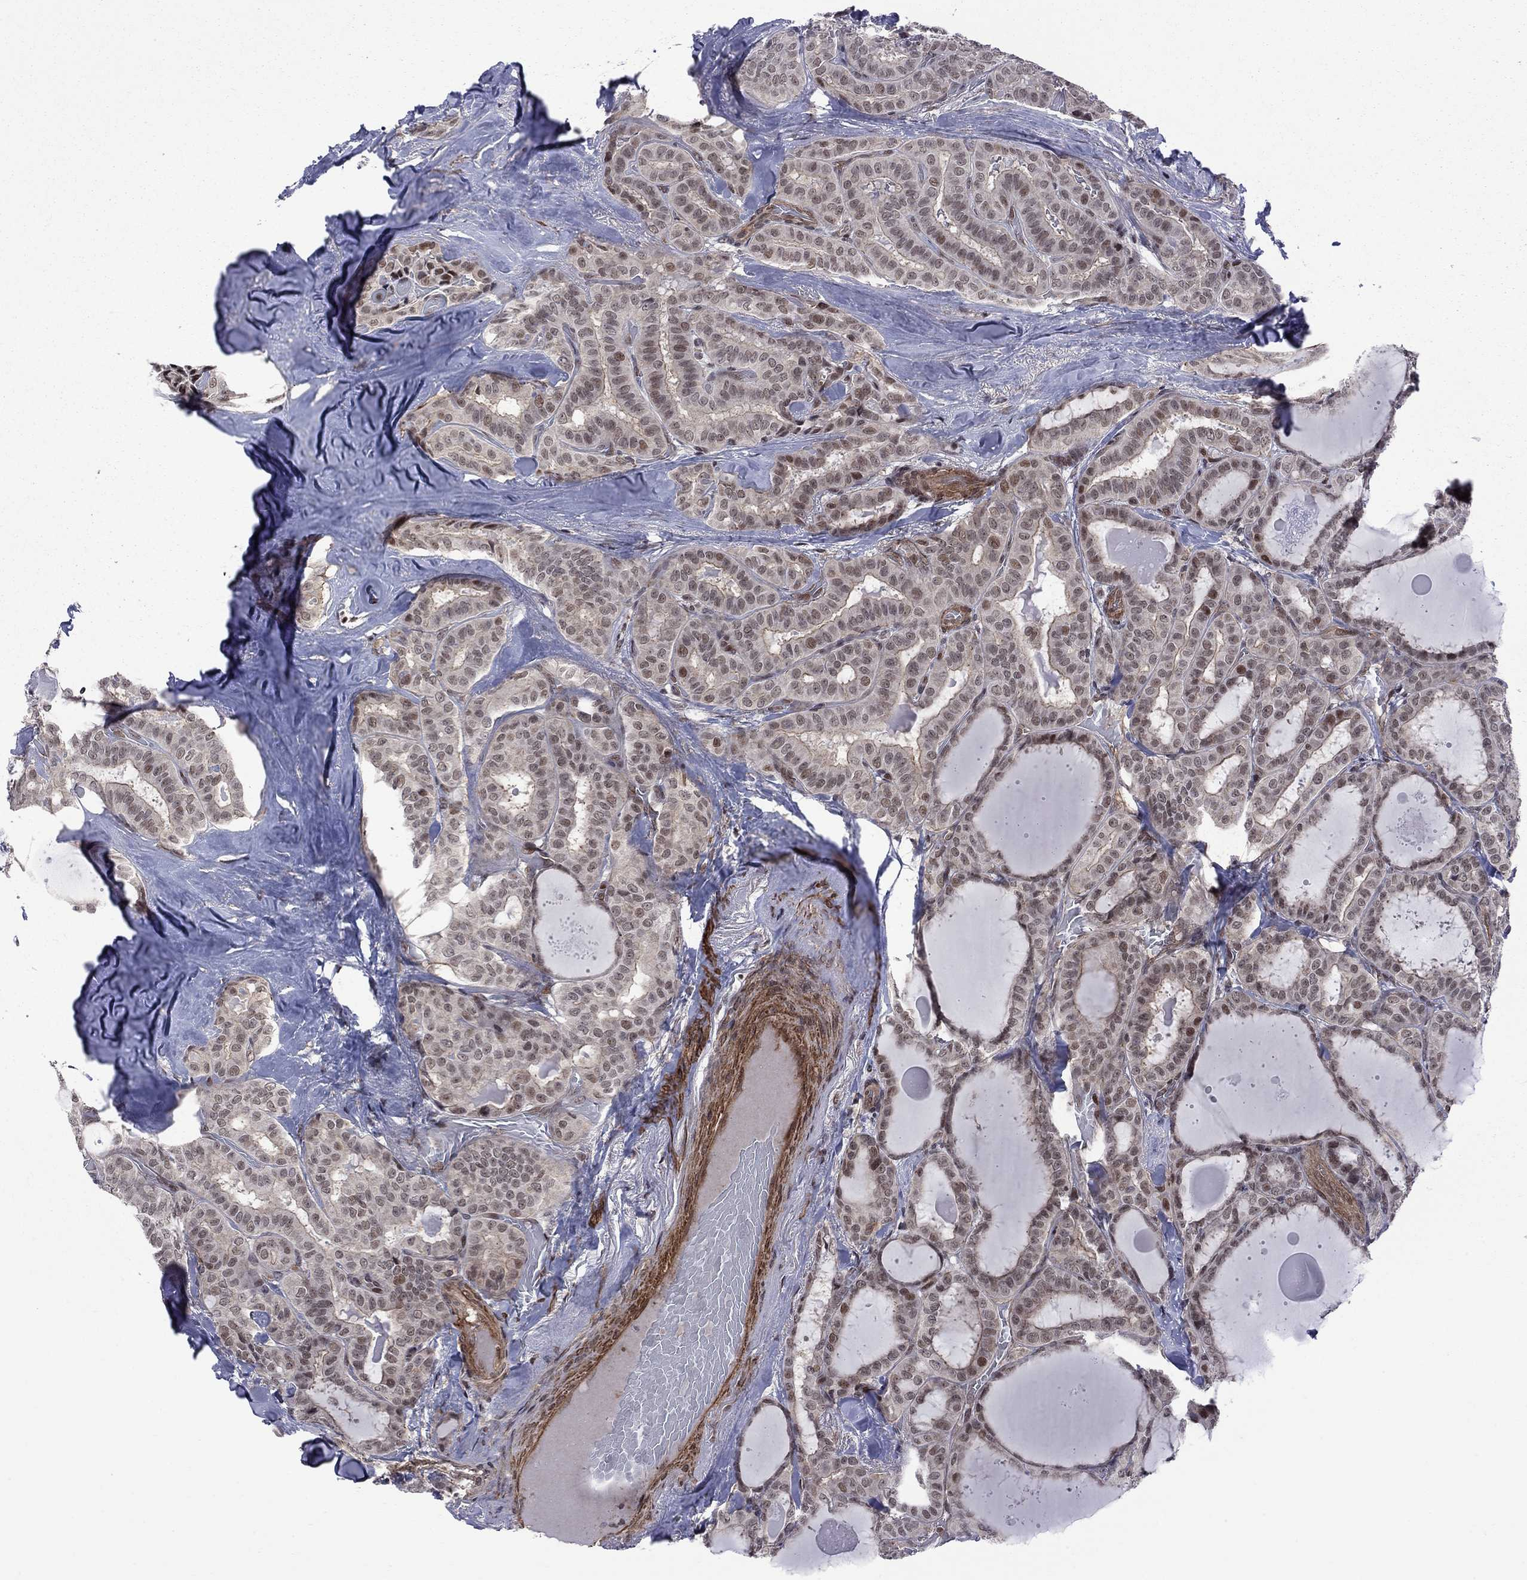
{"staining": {"intensity": "strong", "quantity": "25%-75%", "location": "nuclear"}, "tissue": "thyroid cancer", "cell_type": "Tumor cells", "image_type": "cancer", "snomed": [{"axis": "morphology", "description": "Papillary adenocarcinoma, NOS"}, {"axis": "topography", "description": "Thyroid gland"}], "caption": "Immunohistochemistry (IHC) (DAB) staining of human papillary adenocarcinoma (thyroid) shows strong nuclear protein staining in approximately 25%-75% of tumor cells.", "gene": "BRF1", "patient": {"sex": "female", "age": 39}}